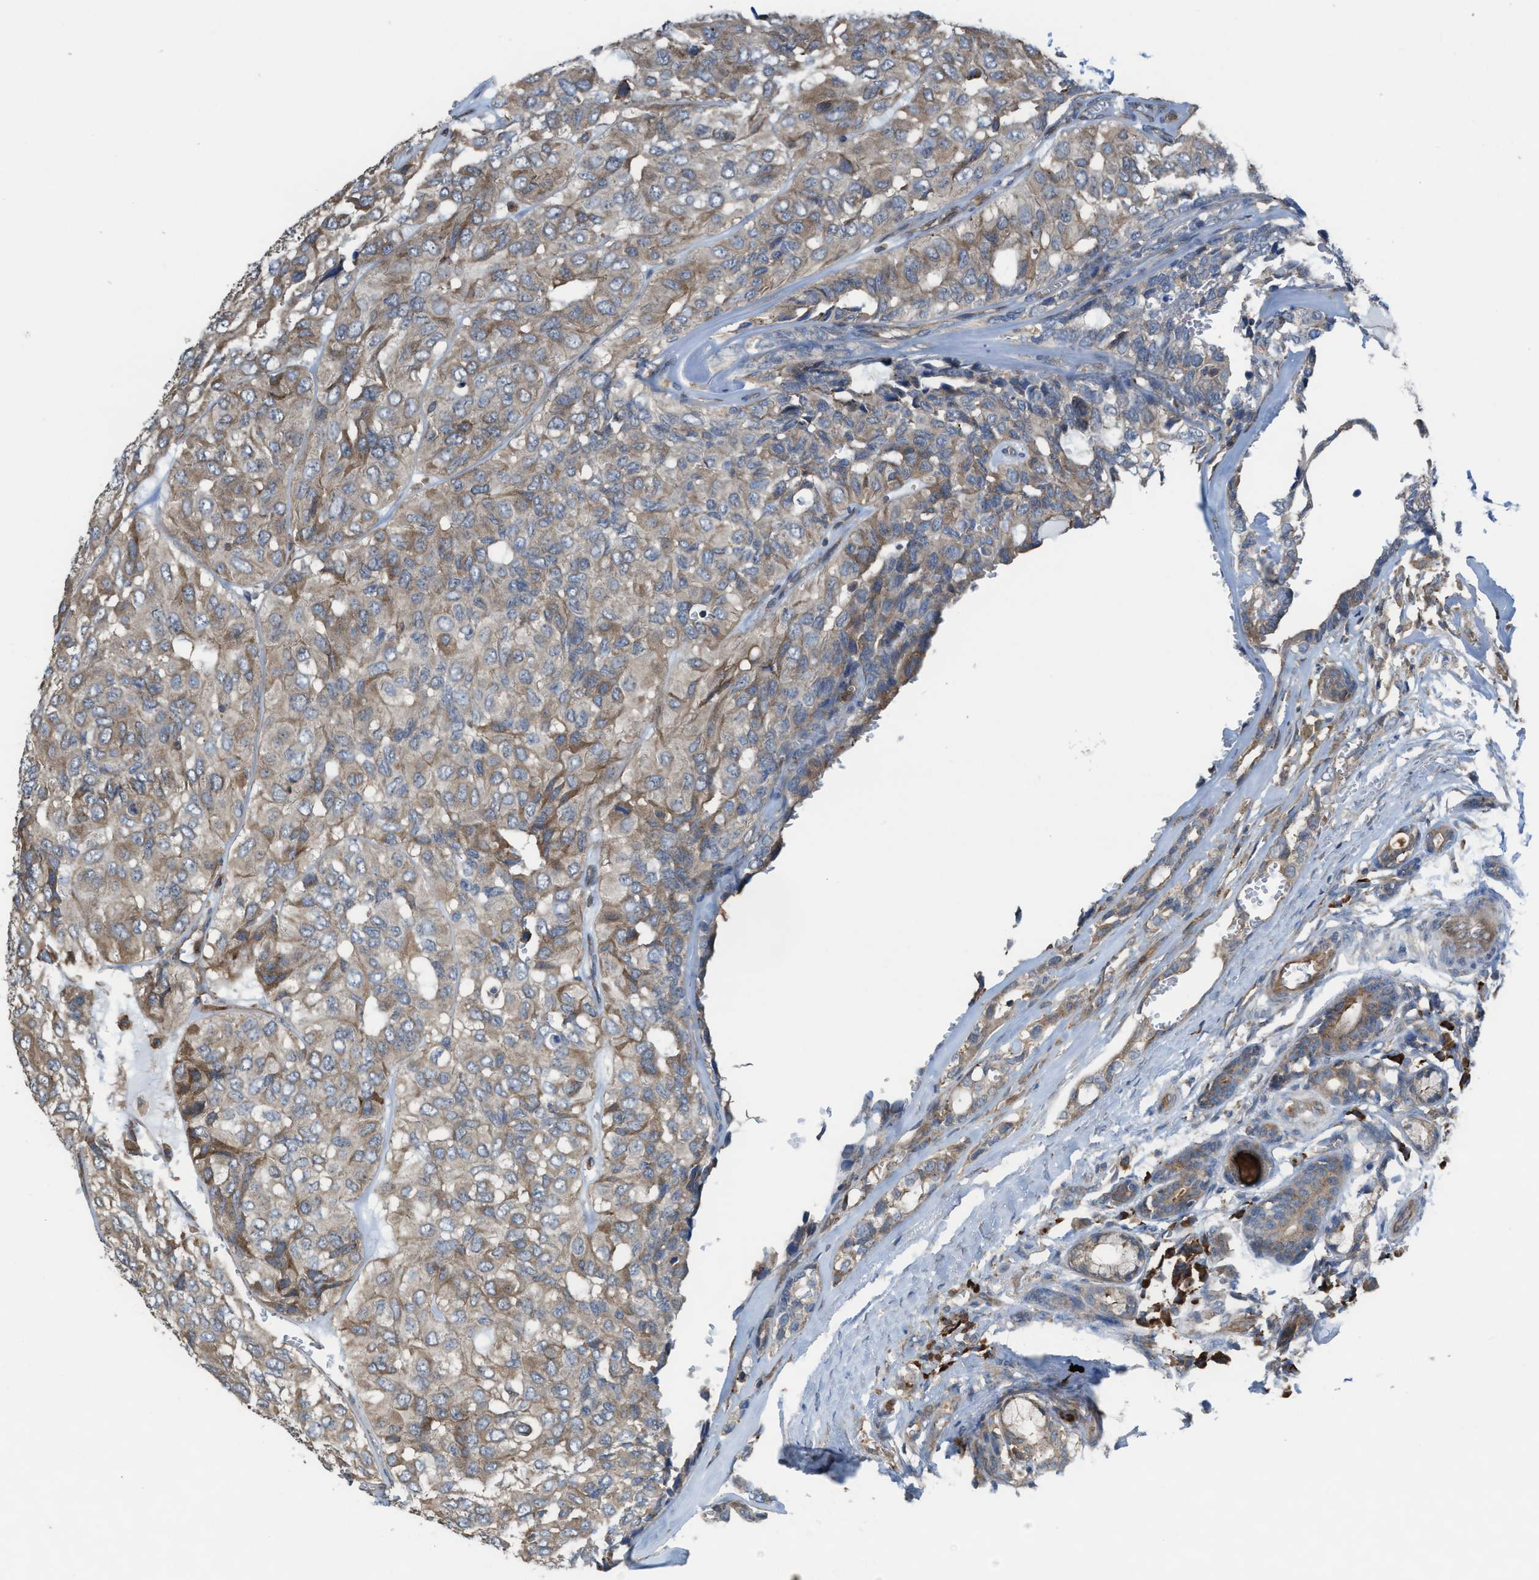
{"staining": {"intensity": "weak", "quantity": ">75%", "location": "cytoplasmic/membranous"}, "tissue": "head and neck cancer", "cell_type": "Tumor cells", "image_type": "cancer", "snomed": [{"axis": "morphology", "description": "Adenocarcinoma, NOS"}, {"axis": "topography", "description": "Salivary gland, NOS"}, {"axis": "topography", "description": "Head-Neck"}], "caption": "About >75% of tumor cells in human head and neck cancer (adenocarcinoma) demonstrate weak cytoplasmic/membranous protein expression as visualized by brown immunohistochemical staining.", "gene": "PLAA", "patient": {"sex": "female", "age": 76}}